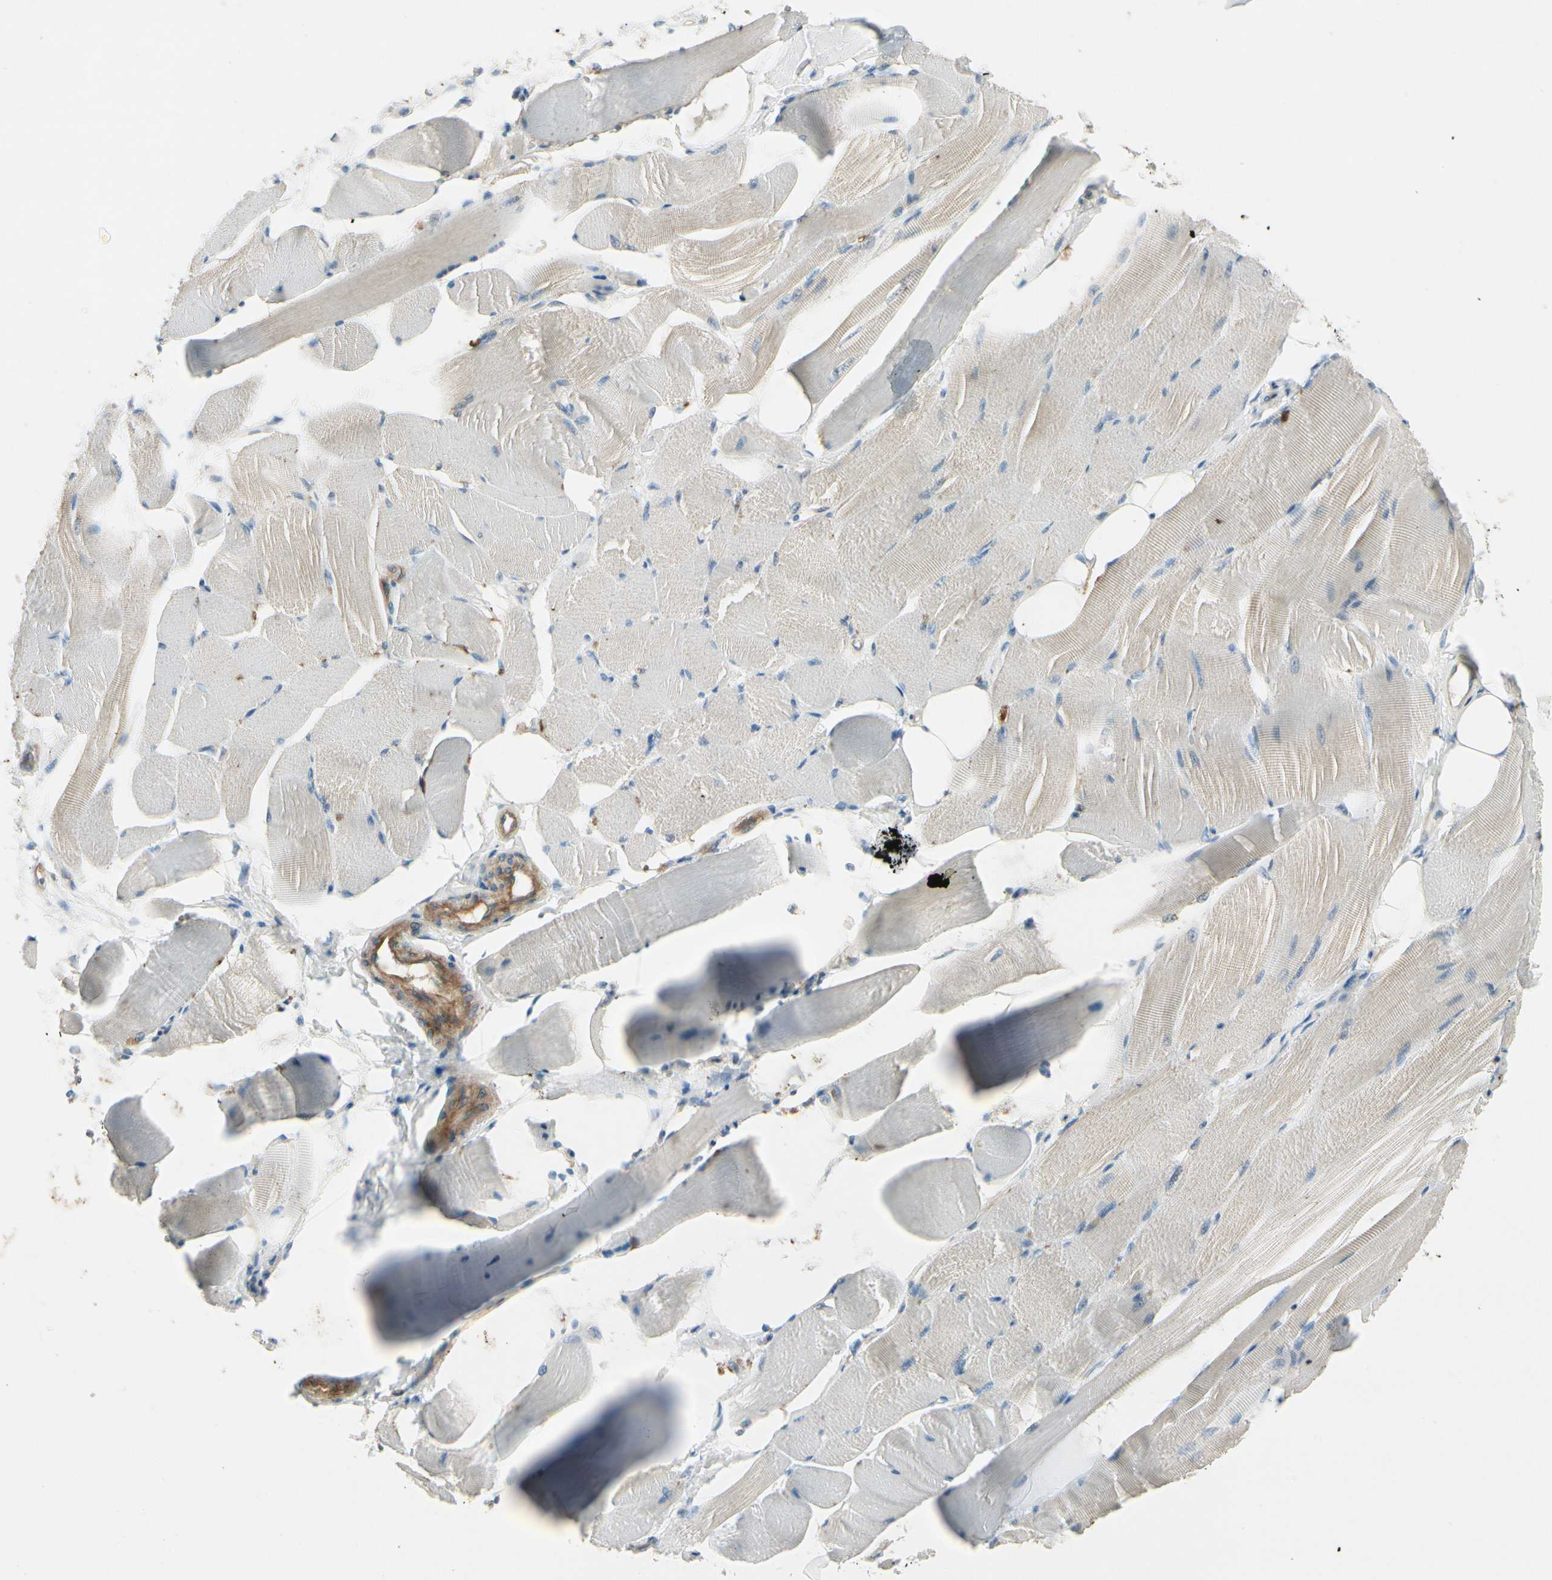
{"staining": {"intensity": "weak", "quantity": "25%-75%", "location": "cytoplasmic/membranous"}, "tissue": "skeletal muscle", "cell_type": "Myocytes", "image_type": "normal", "snomed": [{"axis": "morphology", "description": "Normal tissue, NOS"}, {"axis": "topography", "description": "Skeletal muscle"}, {"axis": "topography", "description": "Peripheral nerve tissue"}], "caption": "This photomicrograph exhibits IHC staining of normal skeletal muscle, with low weak cytoplasmic/membranous staining in approximately 25%-75% of myocytes.", "gene": "ITGA3", "patient": {"sex": "female", "age": 84}}